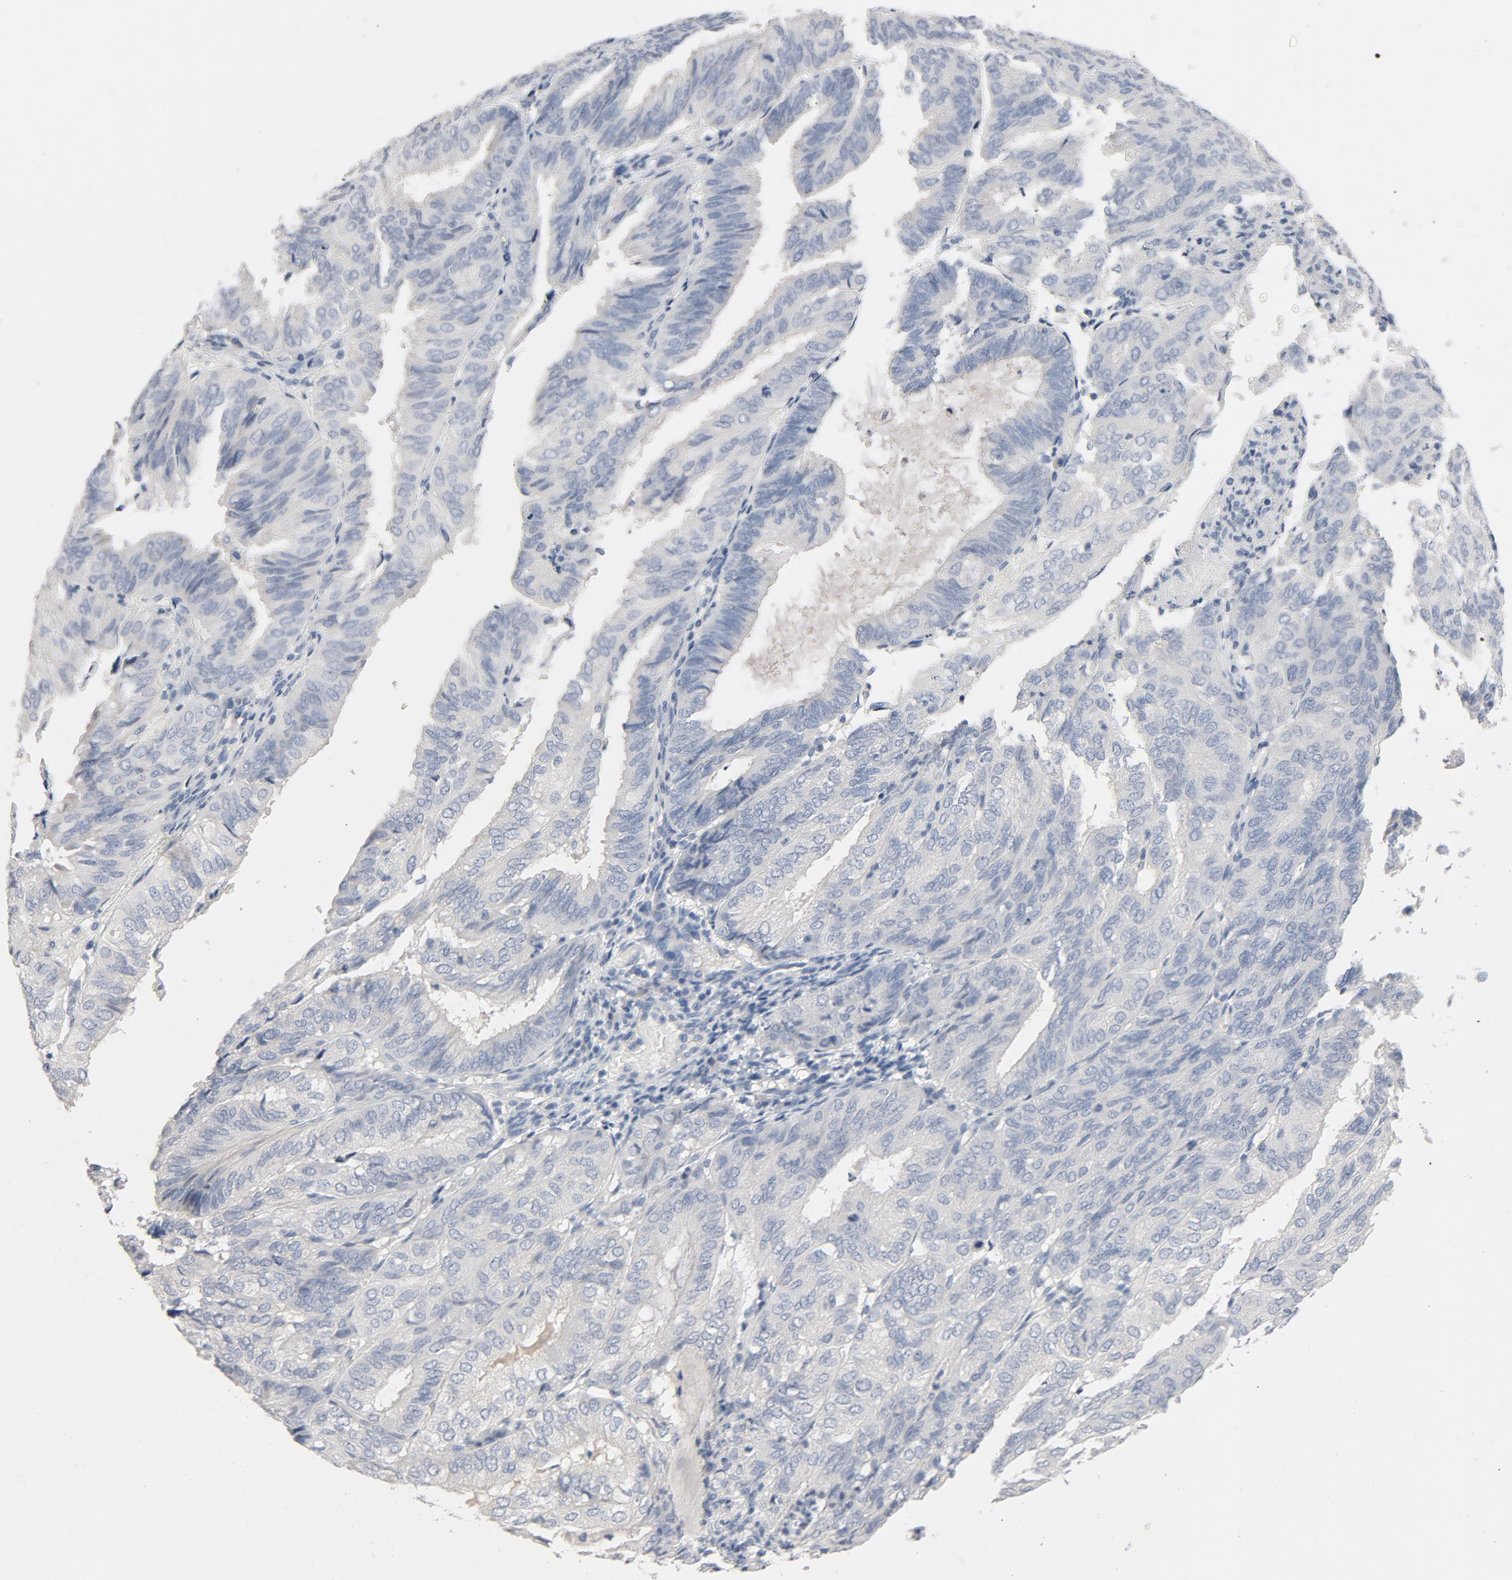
{"staining": {"intensity": "negative", "quantity": "none", "location": "none"}, "tissue": "endometrial cancer", "cell_type": "Tumor cells", "image_type": "cancer", "snomed": [{"axis": "morphology", "description": "Adenocarcinoma, NOS"}, {"axis": "topography", "description": "Endometrium"}], "caption": "Tumor cells show no significant staining in endometrial adenocarcinoma. Nuclei are stained in blue.", "gene": "ZCCHC13", "patient": {"sex": "female", "age": 59}}